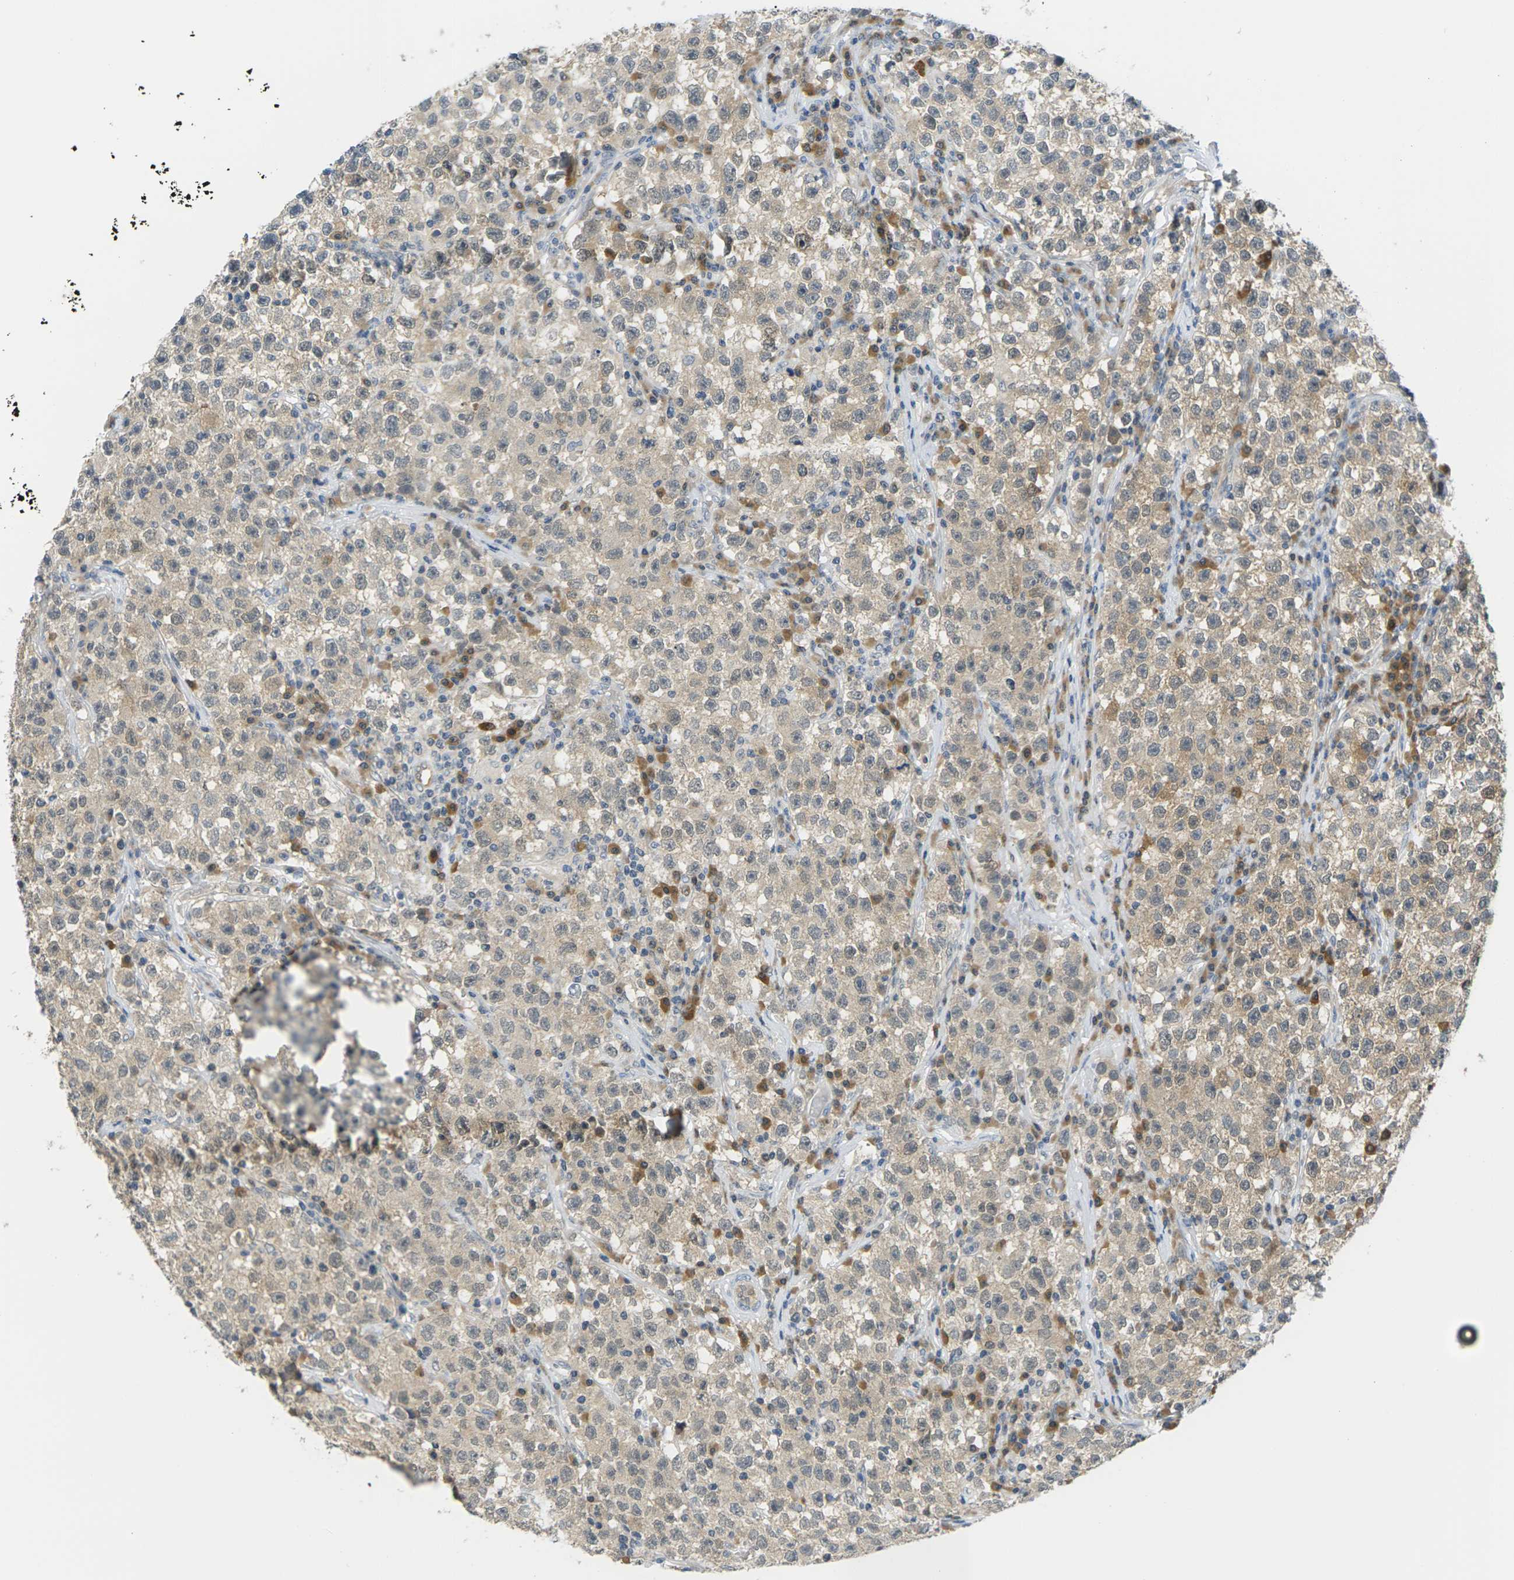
{"staining": {"intensity": "weak", "quantity": "25%-75%", "location": "cytoplasmic/membranous"}, "tissue": "testis cancer", "cell_type": "Tumor cells", "image_type": "cancer", "snomed": [{"axis": "morphology", "description": "Seminoma, NOS"}, {"axis": "topography", "description": "Testis"}], "caption": "Immunohistochemical staining of testis seminoma displays low levels of weak cytoplasmic/membranous positivity in about 25%-75% of tumor cells.", "gene": "PSAT1", "patient": {"sex": "male", "age": 22}}